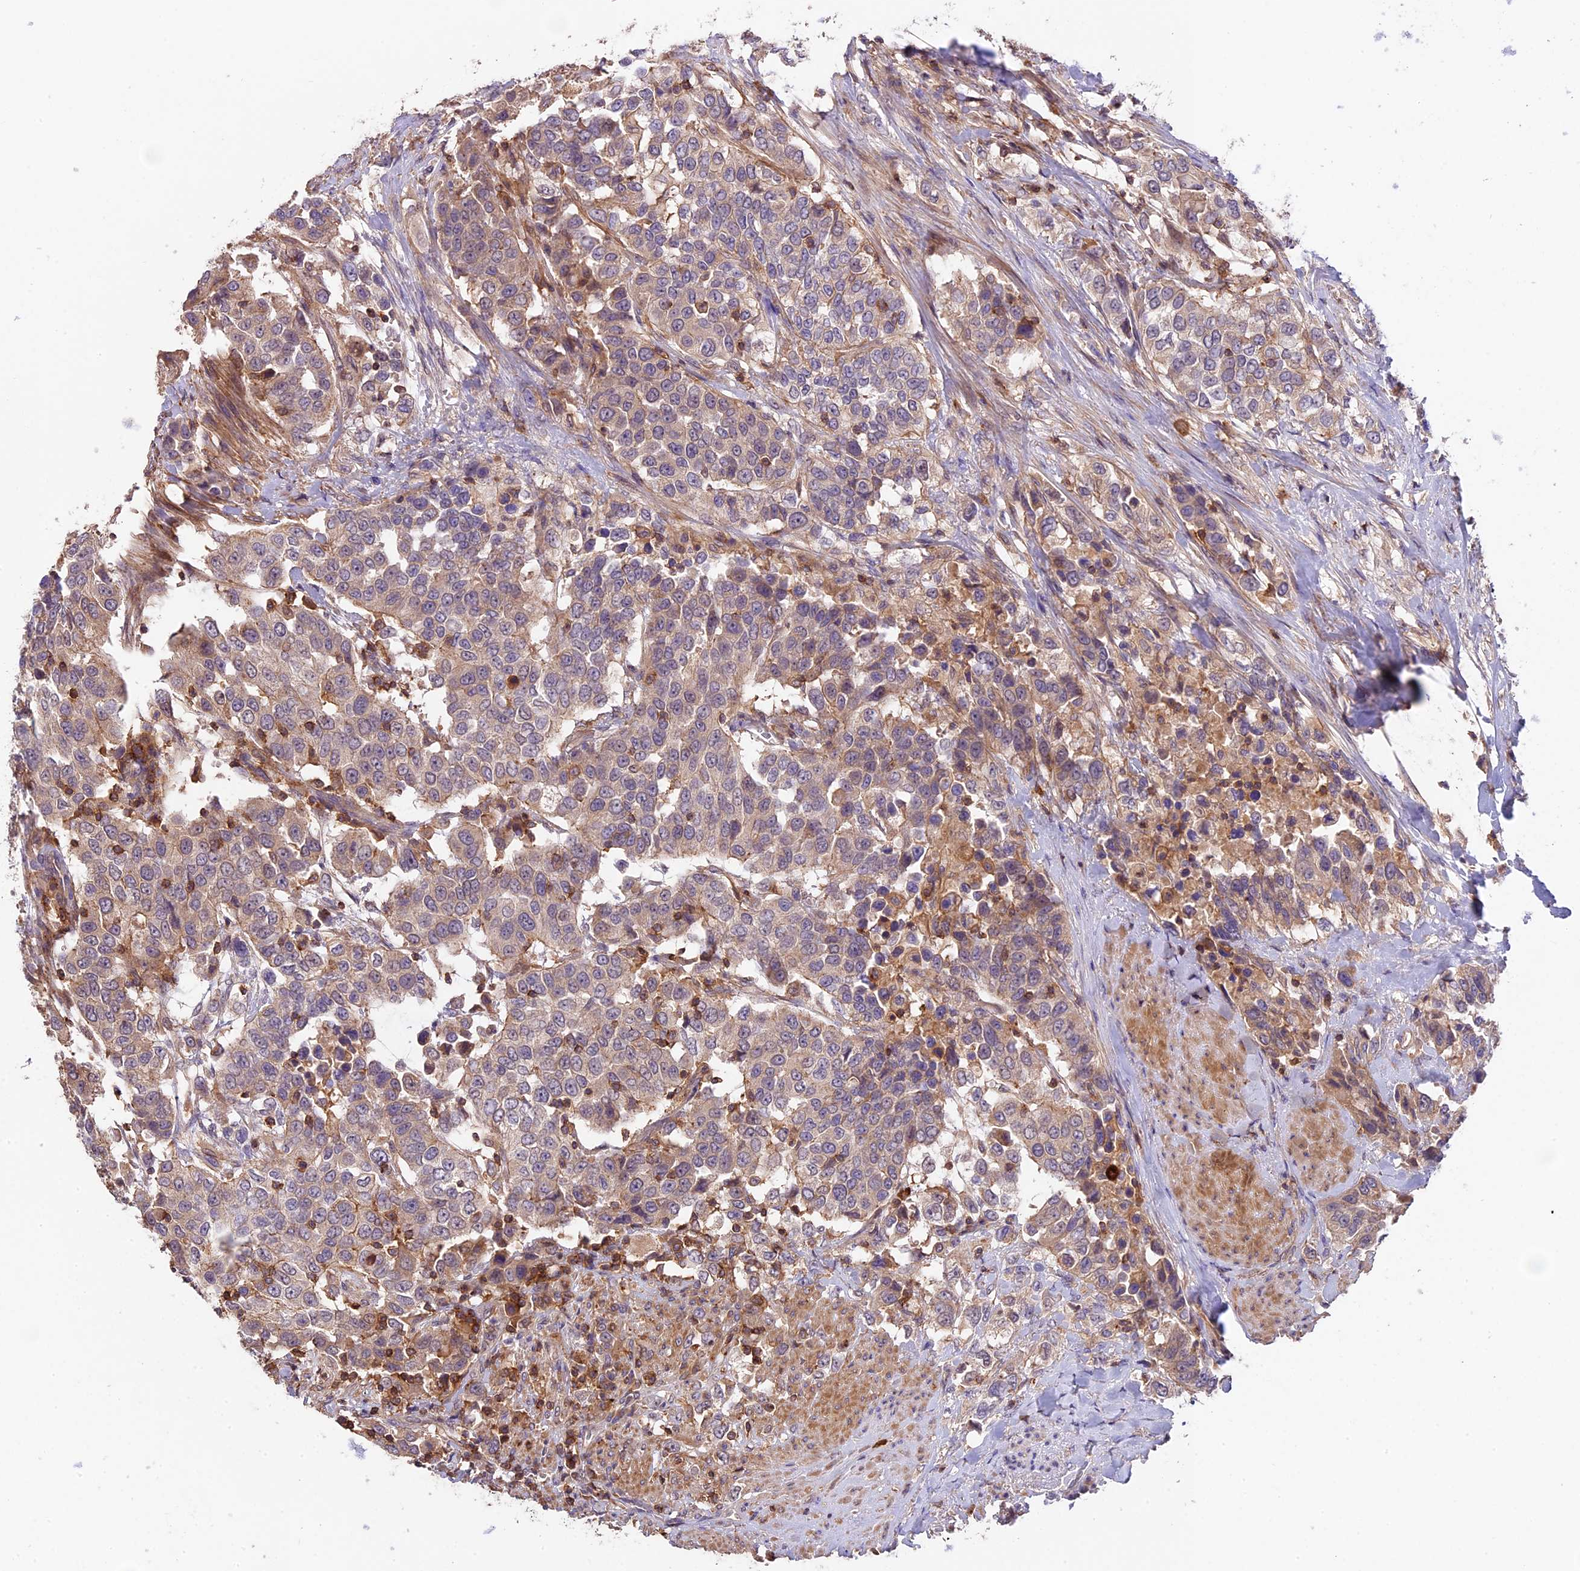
{"staining": {"intensity": "negative", "quantity": "none", "location": "none"}, "tissue": "urothelial cancer", "cell_type": "Tumor cells", "image_type": "cancer", "snomed": [{"axis": "morphology", "description": "Urothelial carcinoma, High grade"}, {"axis": "topography", "description": "Urinary bladder"}], "caption": "The immunohistochemistry (IHC) micrograph has no significant staining in tumor cells of urothelial cancer tissue.", "gene": "SKIDA1", "patient": {"sex": "female", "age": 80}}